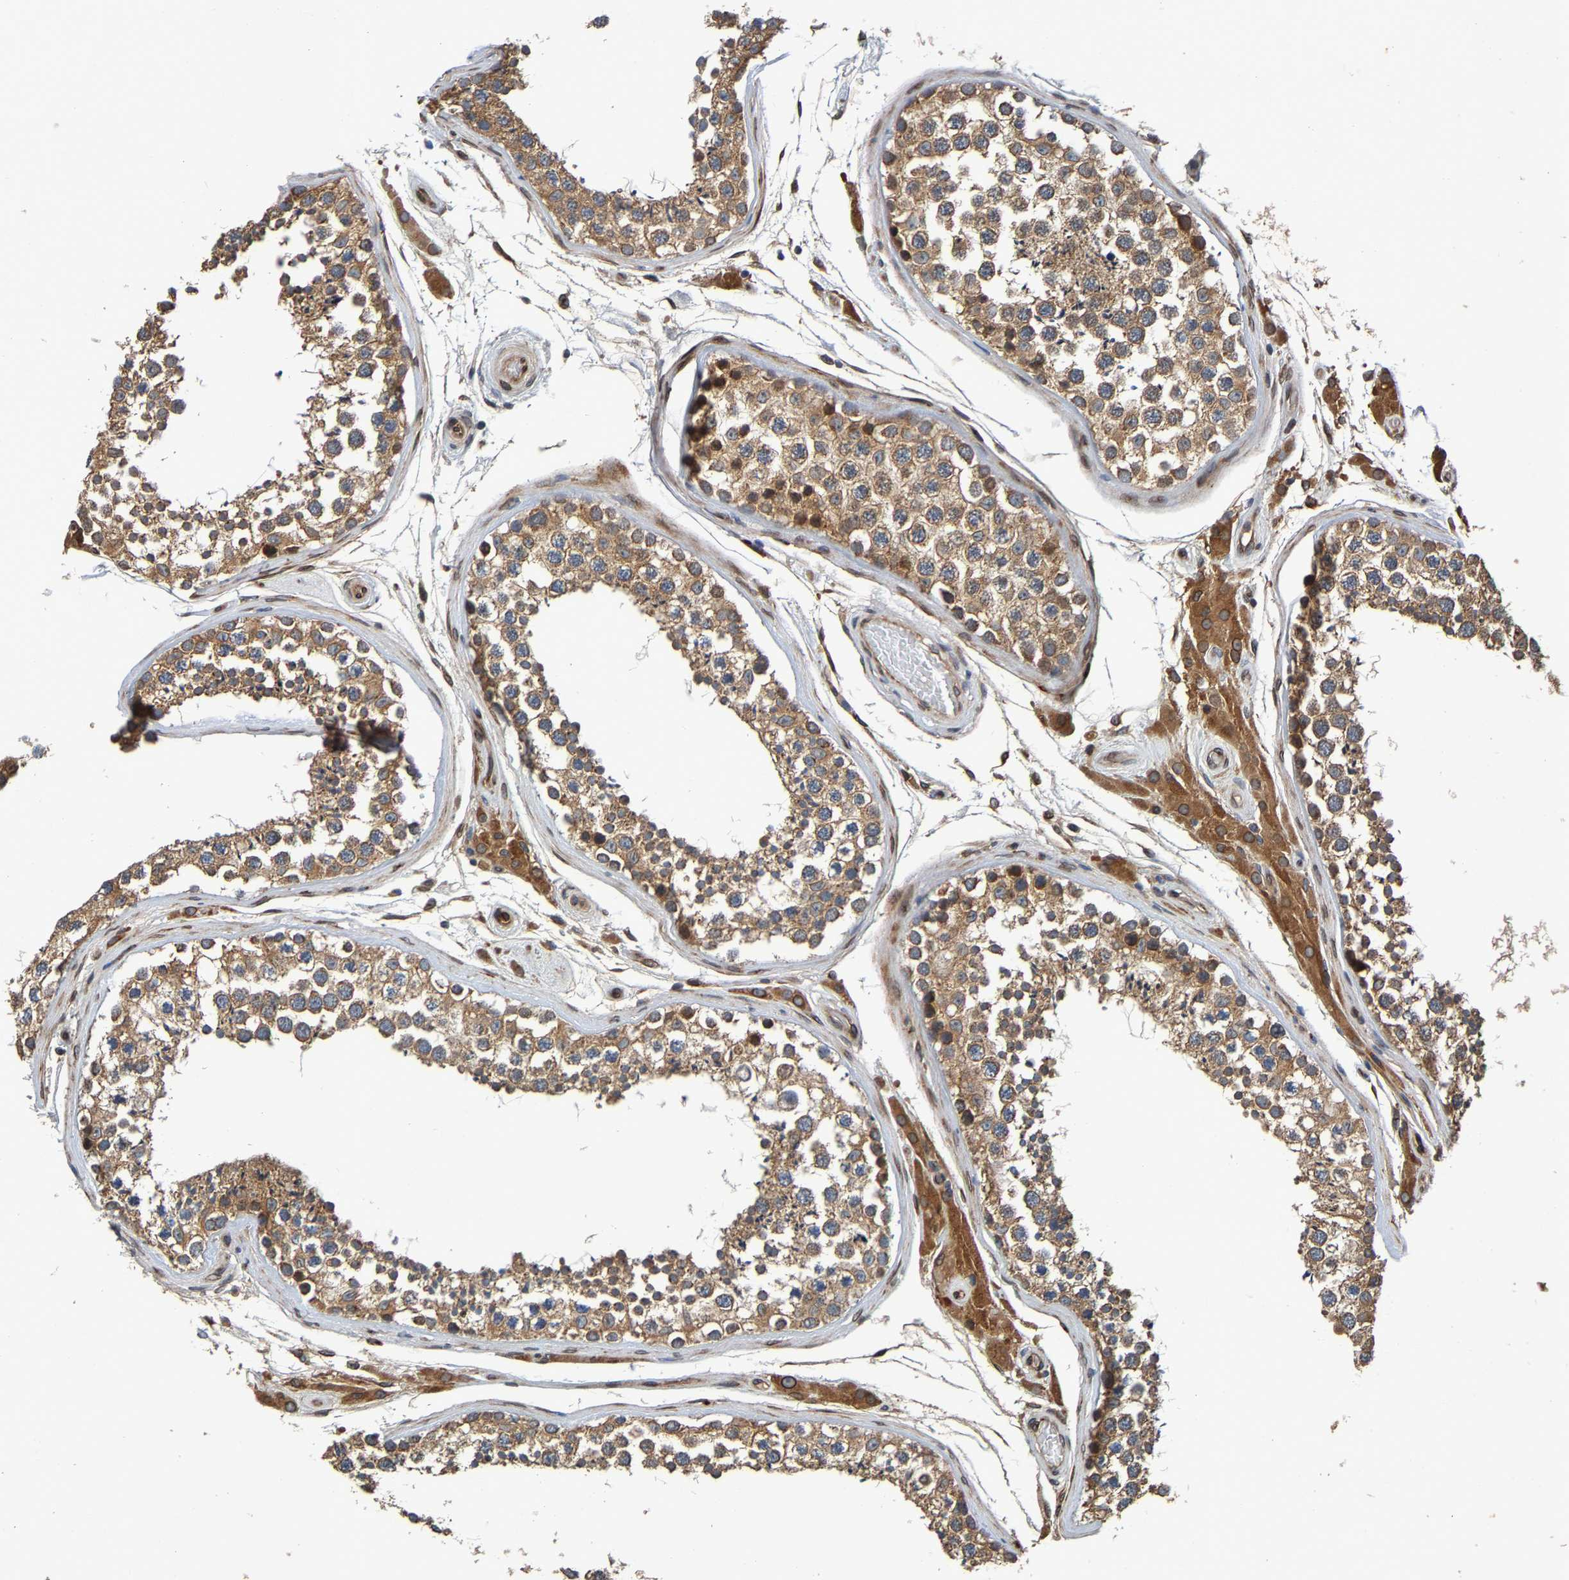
{"staining": {"intensity": "moderate", "quantity": ">75%", "location": "cytoplasmic/membranous"}, "tissue": "testis", "cell_type": "Cells in seminiferous ducts", "image_type": "normal", "snomed": [{"axis": "morphology", "description": "Normal tissue, NOS"}, {"axis": "topography", "description": "Testis"}], "caption": "This is an image of immunohistochemistry staining of benign testis, which shows moderate expression in the cytoplasmic/membranous of cells in seminiferous ducts.", "gene": "MACC1", "patient": {"sex": "male", "age": 46}}